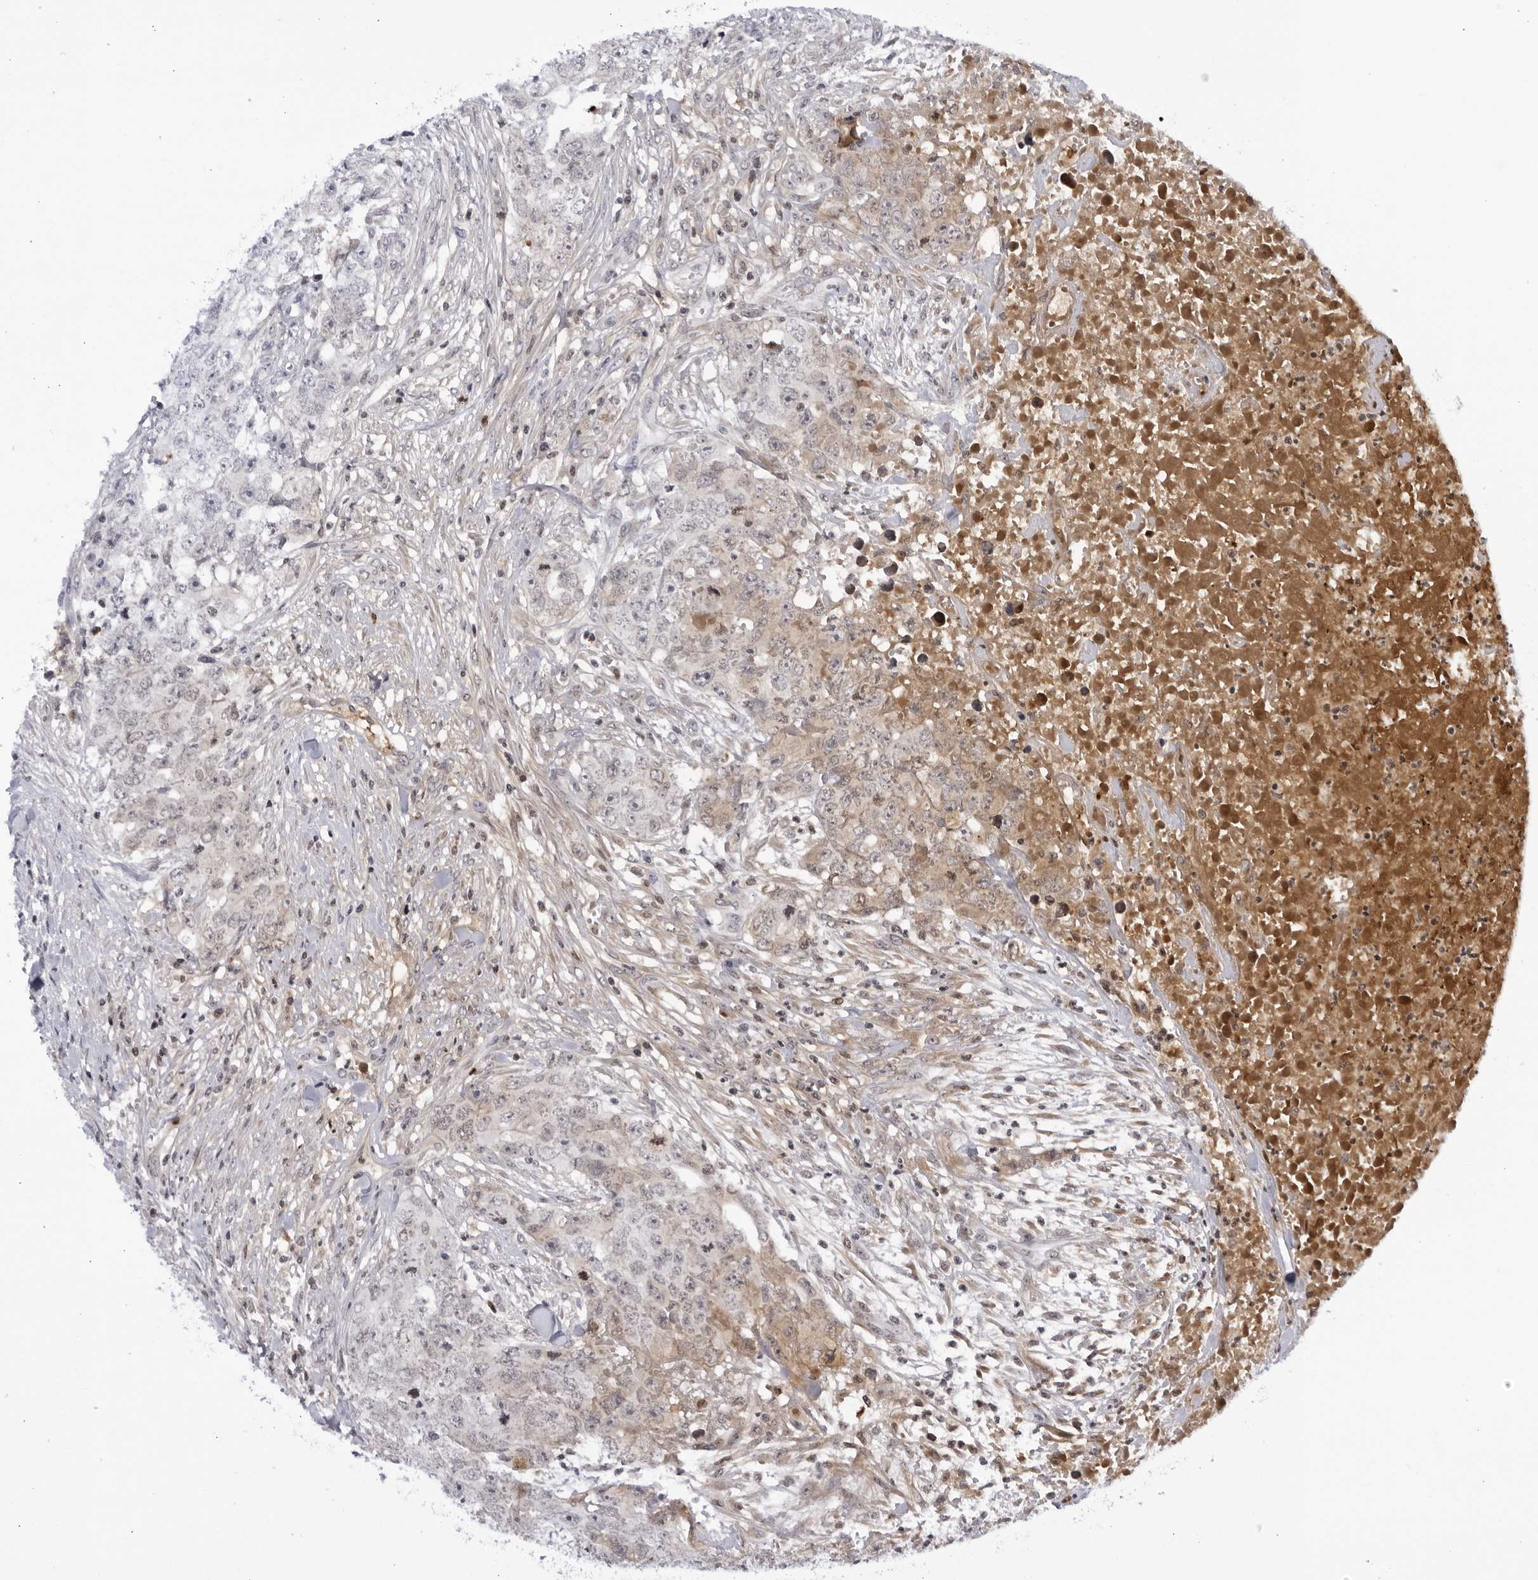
{"staining": {"intensity": "weak", "quantity": "<25%", "location": "cytoplasmic/membranous,nuclear"}, "tissue": "testis cancer", "cell_type": "Tumor cells", "image_type": "cancer", "snomed": [{"axis": "morphology", "description": "Carcinoma, Embryonal, NOS"}, {"axis": "topography", "description": "Testis"}], "caption": "High magnification brightfield microscopy of testis cancer (embryonal carcinoma) stained with DAB (3,3'-diaminobenzidine) (brown) and counterstained with hematoxylin (blue): tumor cells show no significant staining.", "gene": "CNBD1", "patient": {"sex": "male", "age": 28}}